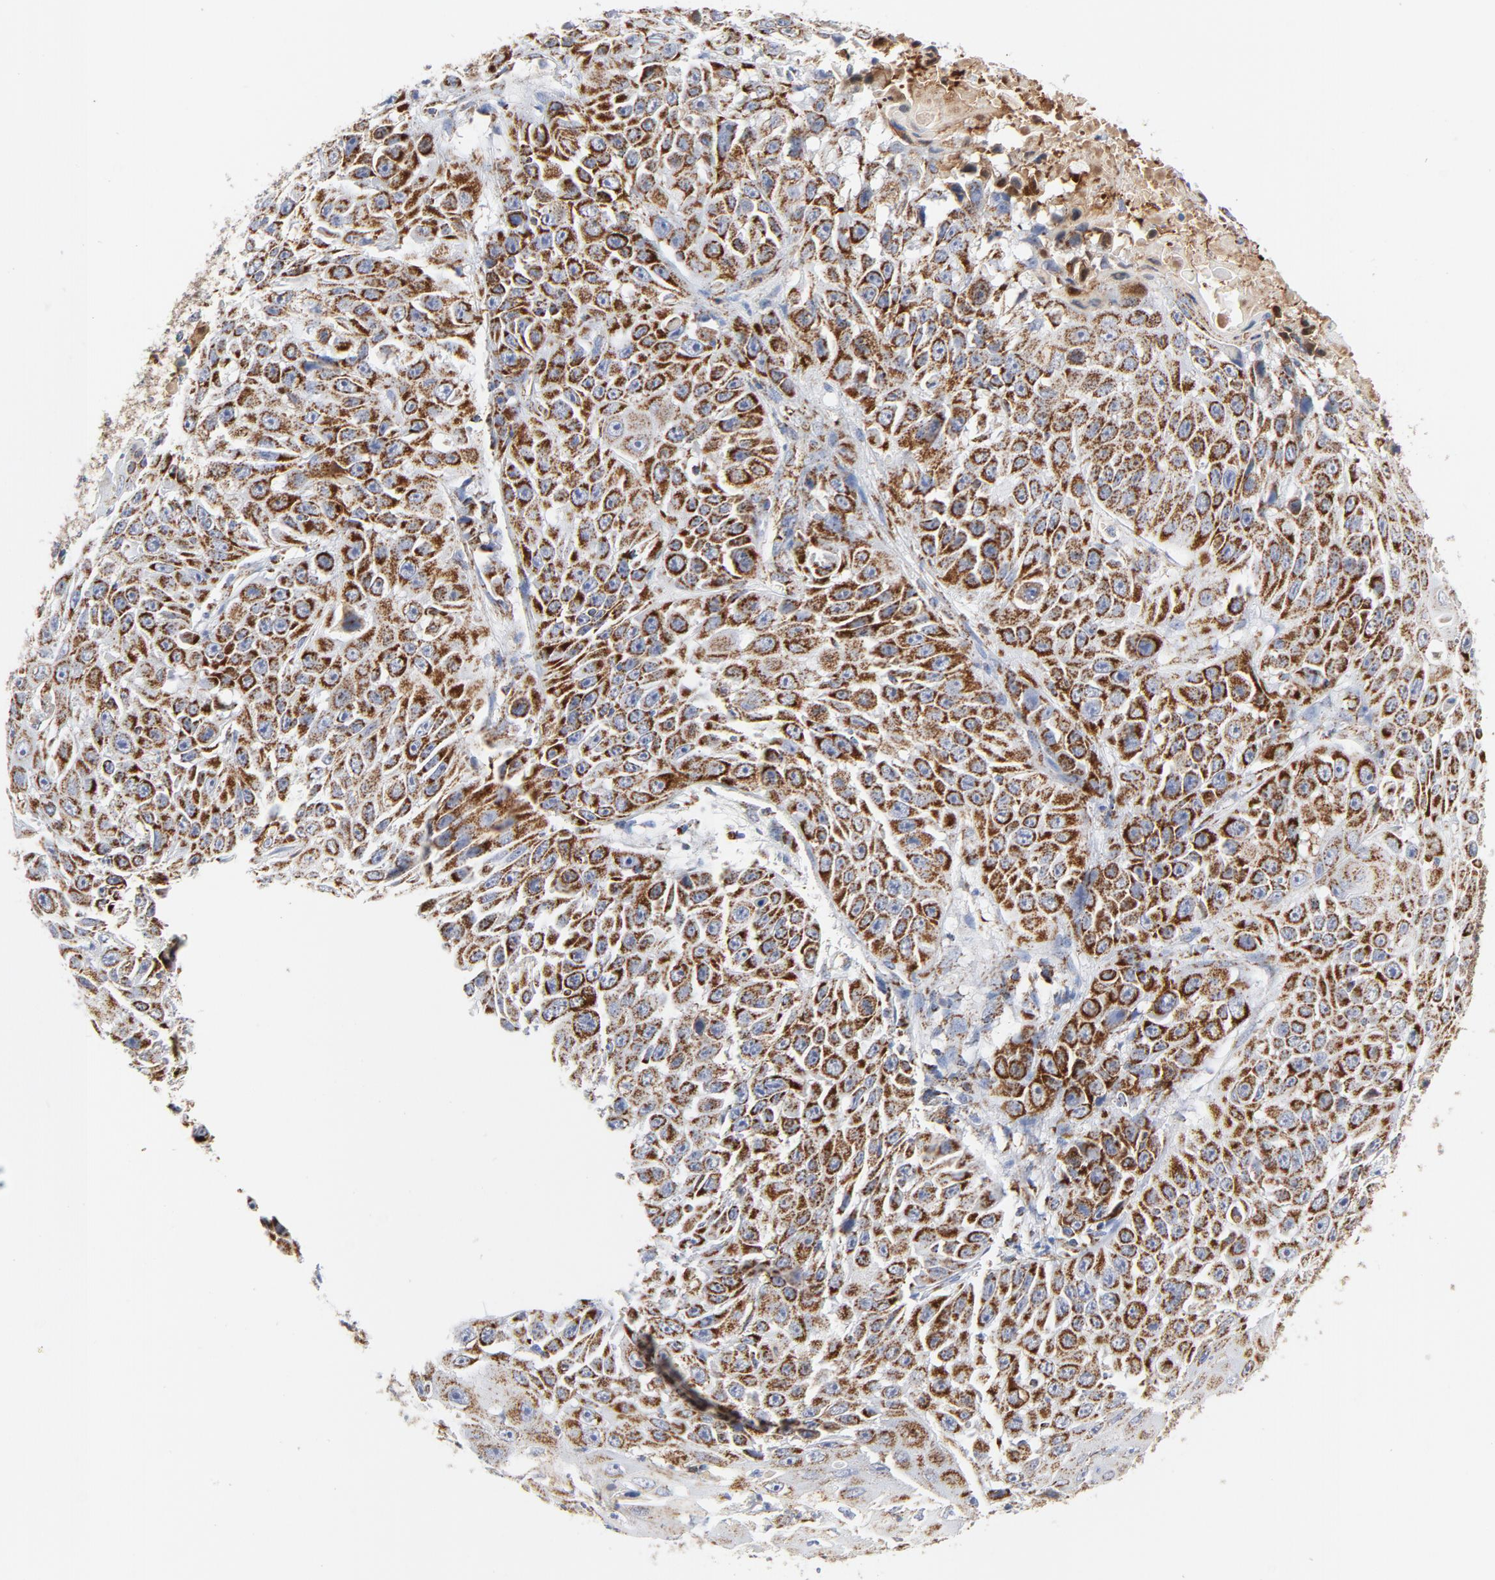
{"staining": {"intensity": "strong", "quantity": ">75%", "location": "cytoplasmic/membranous"}, "tissue": "cervical cancer", "cell_type": "Tumor cells", "image_type": "cancer", "snomed": [{"axis": "morphology", "description": "Squamous cell carcinoma, NOS"}, {"axis": "topography", "description": "Cervix"}], "caption": "Immunohistochemistry (IHC) (DAB) staining of cervical squamous cell carcinoma displays strong cytoplasmic/membranous protein expression in approximately >75% of tumor cells.", "gene": "DIABLO", "patient": {"sex": "female", "age": 39}}